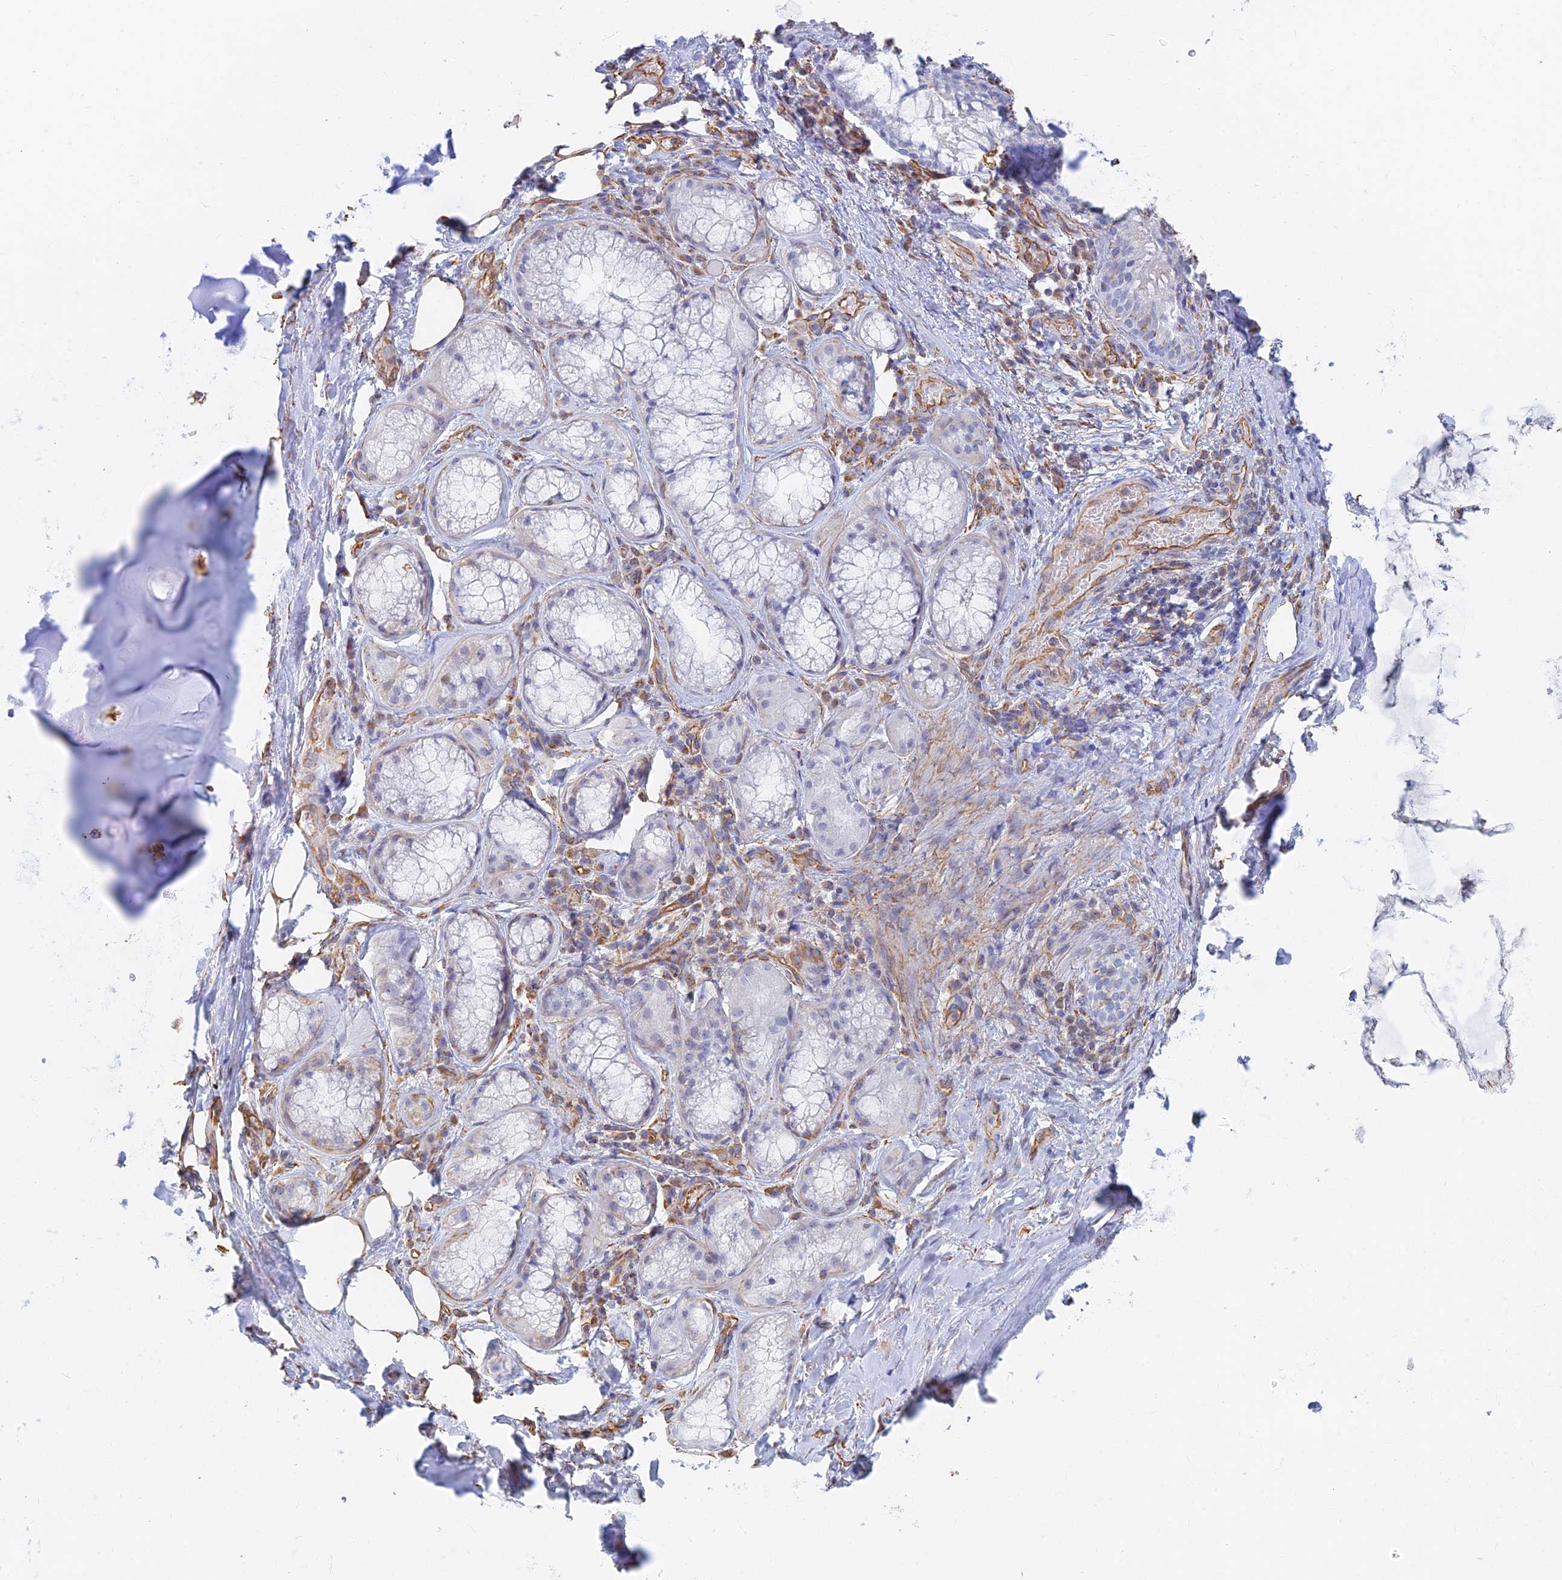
{"staining": {"intensity": "moderate", "quantity": ">75%", "location": "cytoplasmic/membranous"}, "tissue": "adipose tissue", "cell_type": "Adipocytes", "image_type": "normal", "snomed": [{"axis": "morphology", "description": "Normal tissue, NOS"}, {"axis": "topography", "description": "Lymph node"}, {"axis": "topography", "description": "Cartilage tissue"}, {"axis": "topography", "description": "Bronchus"}], "caption": "Protein staining of unremarkable adipose tissue reveals moderate cytoplasmic/membranous expression in about >75% of adipocytes.", "gene": "RMC1", "patient": {"sex": "male", "age": 63}}